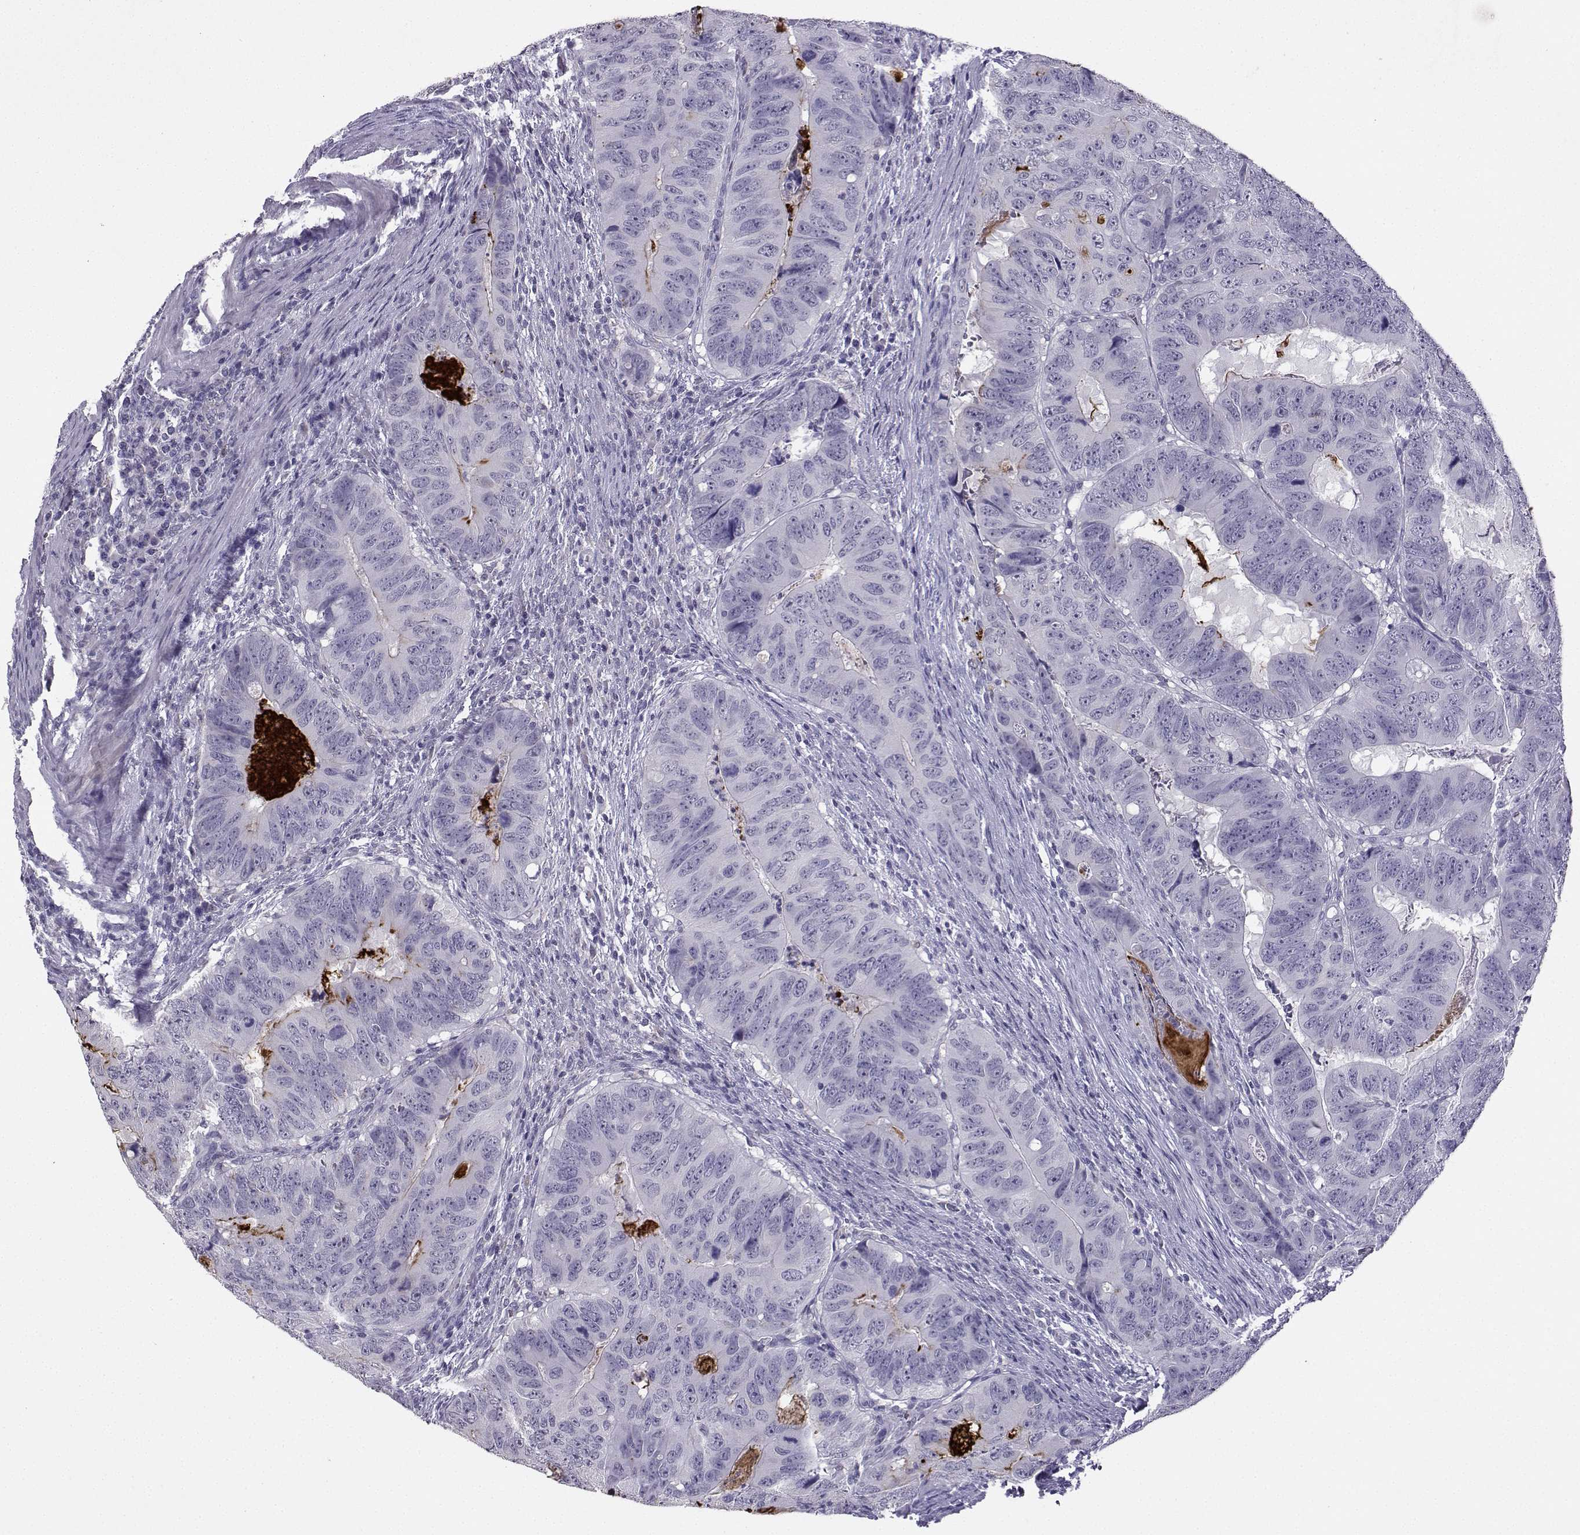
{"staining": {"intensity": "negative", "quantity": "none", "location": "none"}, "tissue": "colorectal cancer", "cell_type": "Tumor cells", "image_type": "cancer", "snomed": [{"axis": "morphology", "description": "Adenocarcinoma, NOS"}, {"axis": "topography", "description": "Colon"}], "caption": "DAB (3,3'-diaminobenzidine) immunohistochemical staining of human adenocarcinoma (colorectal) shows no significant positivity in tumor cells. (DAB (3,3'-diaminobenzidine) immunohistochemistry with hematoxylin counter stain).", "gene": "TBR1", "patient": {"sex": "male", "age": 79}}